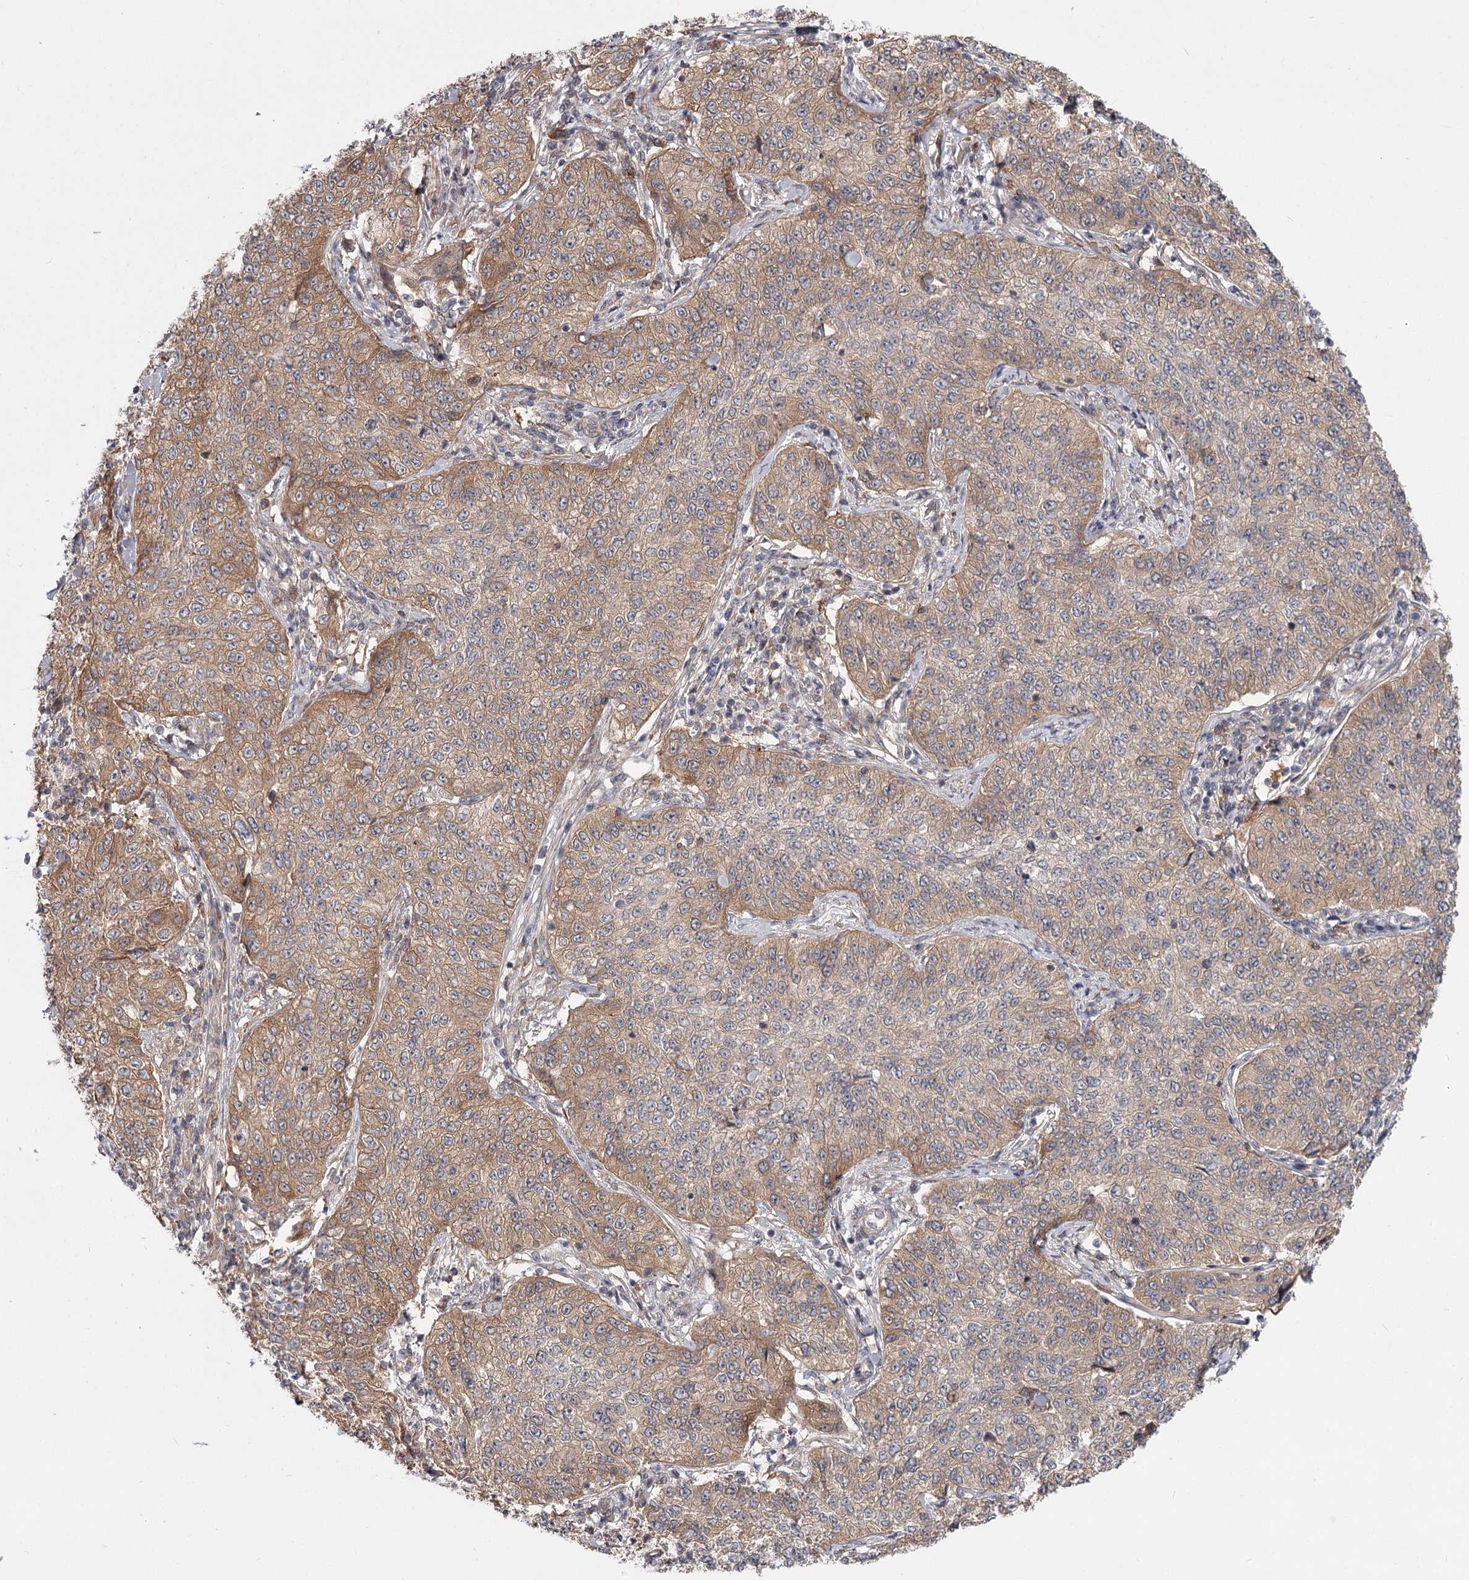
{"staining": {"intensity": "moderate", "quantity": "<25%", "location": "cytoplasmic/membranous"}, "tissue": "cervical cancer", "cell_type": "Tumor cells", "image_type": "cancer", "snomed": [{"axis": "morphology", "description": "Squamous cell carcinoma, NOS"}, {"axis": "topography", "description": "Cervix"}], "caption": "Cervical squamous cell carcinoma was stained to show a protein in brown. There is low levels of moderate cytoplasmic/membranous positivity in approximately <25% of tumor cells.", "gene": "CCNG2", "patient": {"sex": "female", "age": 35}}